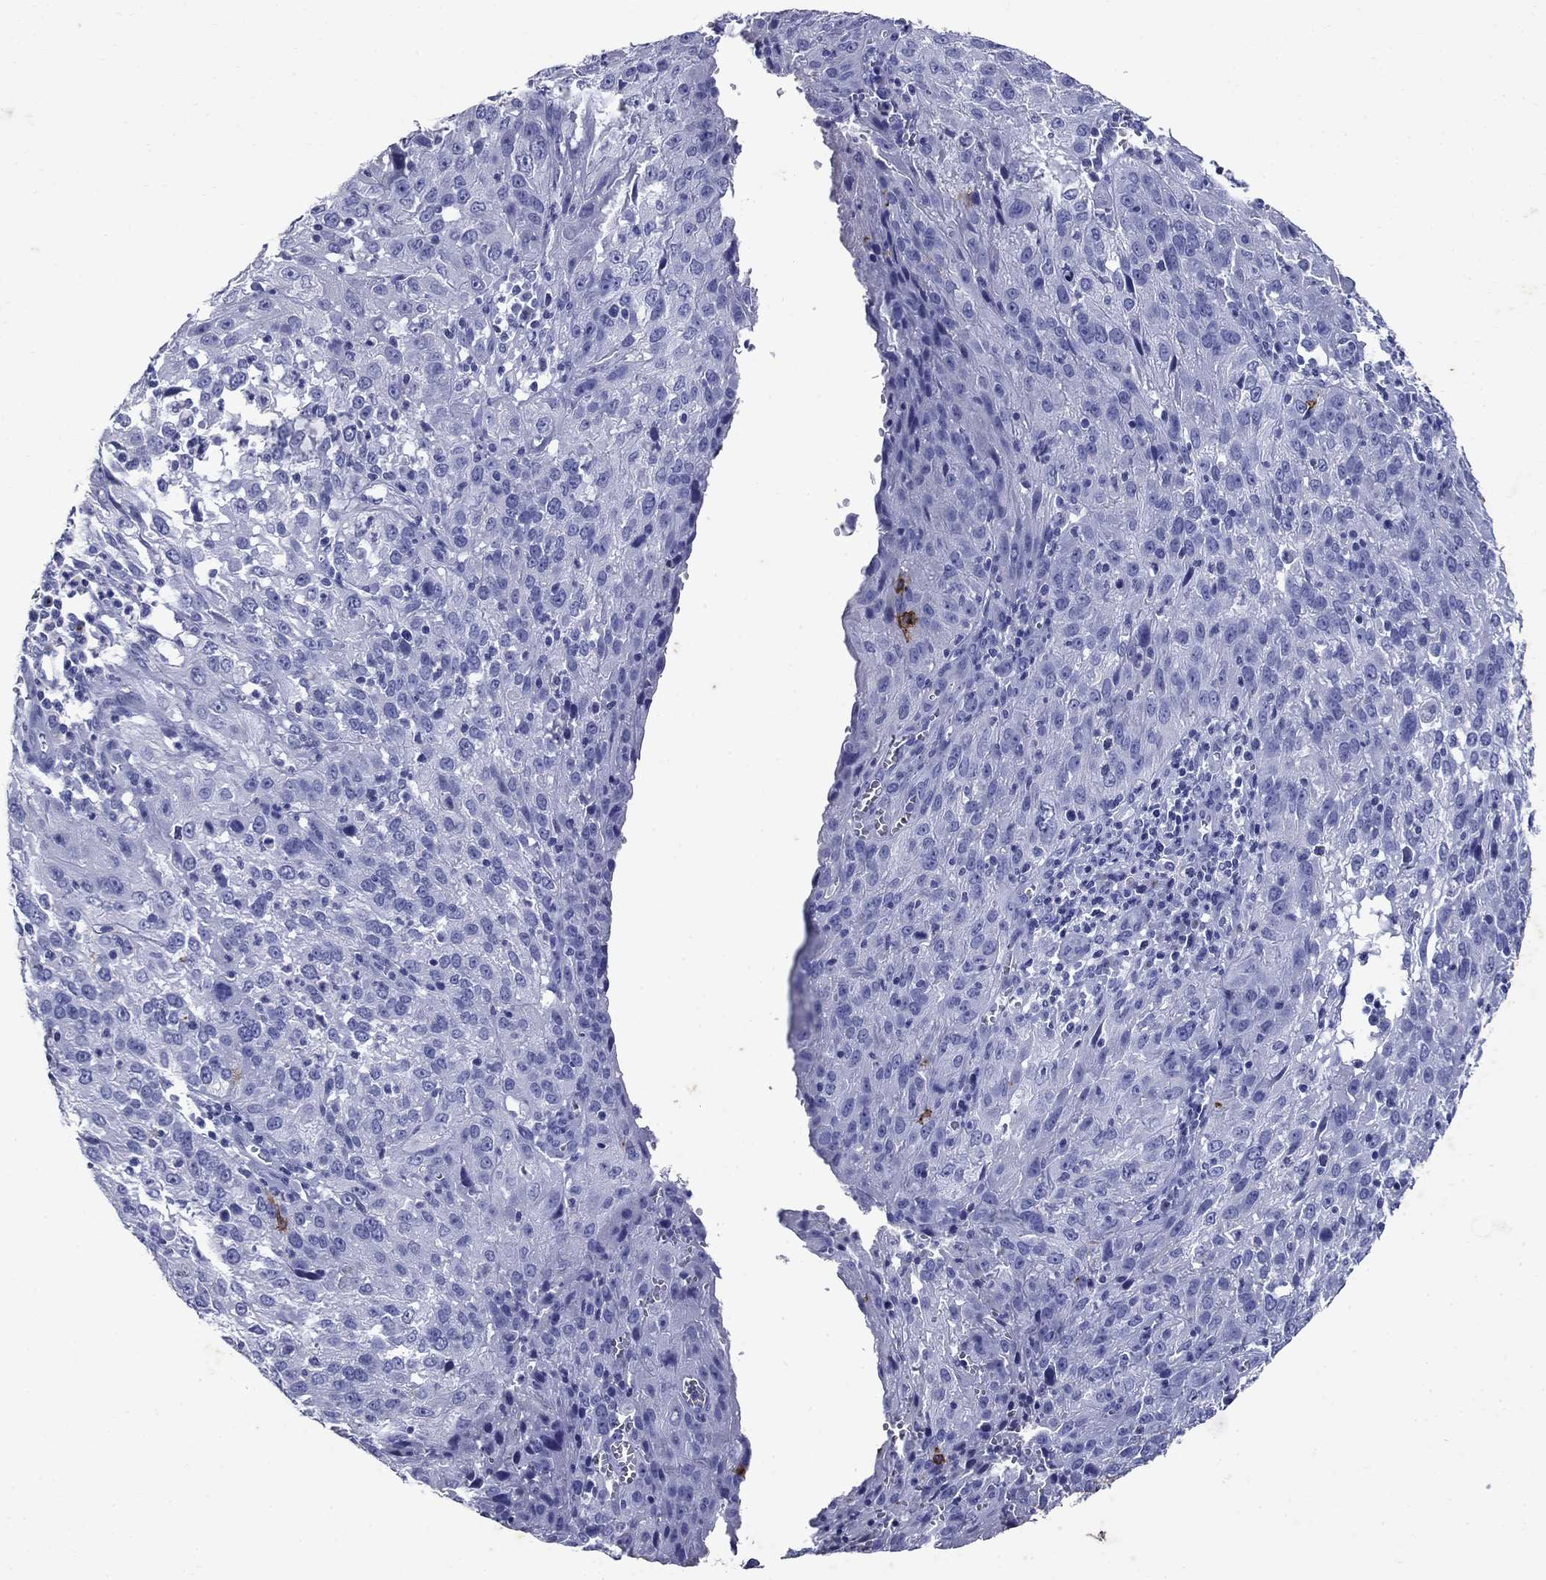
{"staining": {"intensity": "negative", "quantity": "none", "location": "none"}, "tissue": "cervical cancer", "cell_type": "Tumor cells", "image_type": "cancer", "snomed": [{"axis": "morphology", "description": "Squamous cell carcinoma, NOS"}, {"axis": "topography", "description": "Cervix"}], "caption": "Photomicrograph shows no protein expression in tumor cells of cervical squamous cell carcinoma tissue.", "gene": "CD1A", "patient": {"sex": "female", "age": 32}}